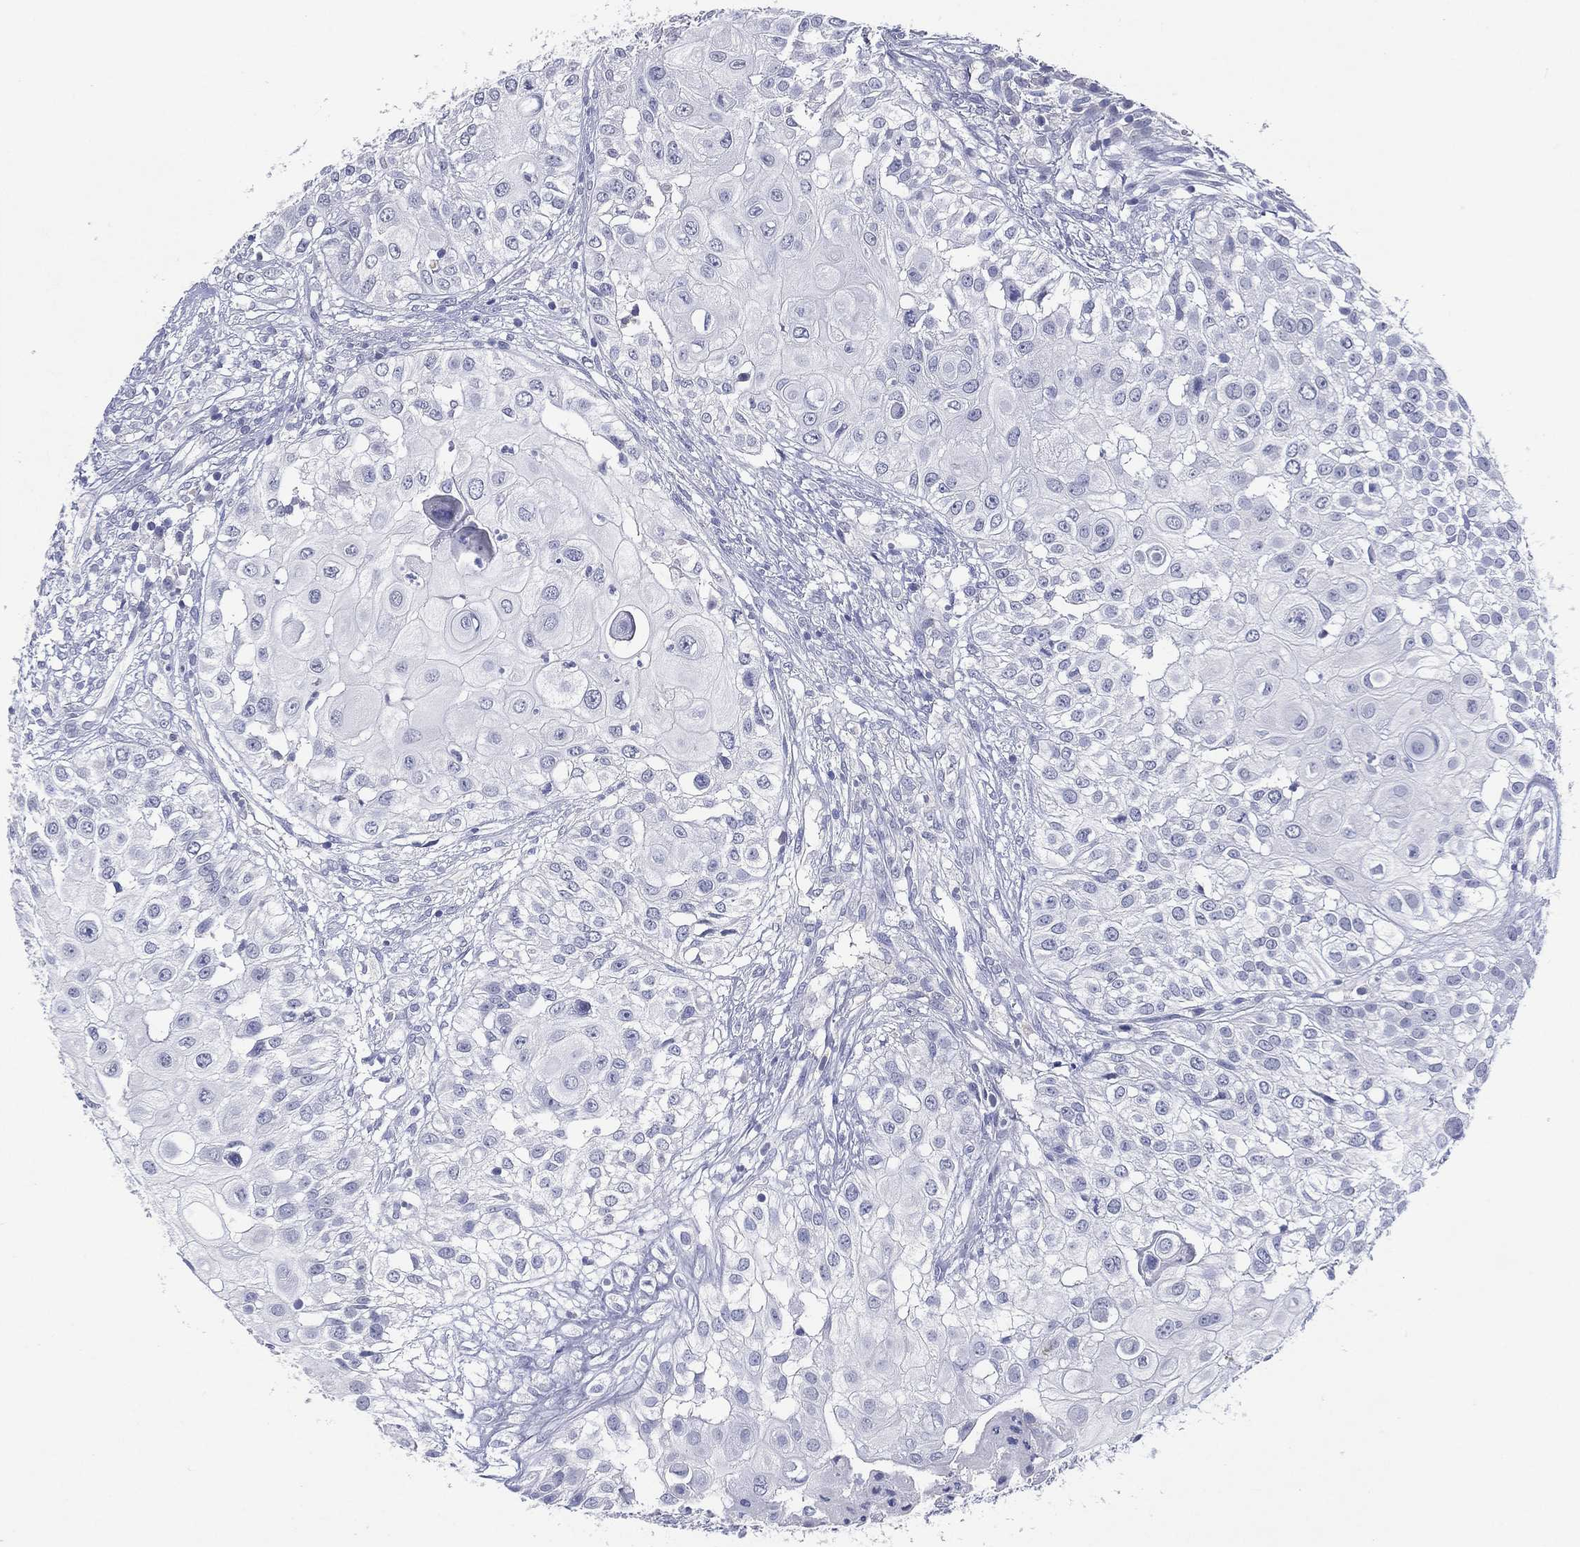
{"staining": {"intensity": "negative", "quantity": "none", "location": "none"}, "tissue": "urothelial cancer", "cell_type": "Tumor cells", "image_type": "cancer", "snomed": [{"axis": "morphology", "description": "Urothelial carcinoma, High grade"}, {"axis": "topography", "description": "Urinary bladder"}], "caption": "The histopathology image reveals no staining of tumor cells in high-grade urothelial carcinoma.", "gene": "KRT35", "patient": {"sex": "female", "age": 79}}